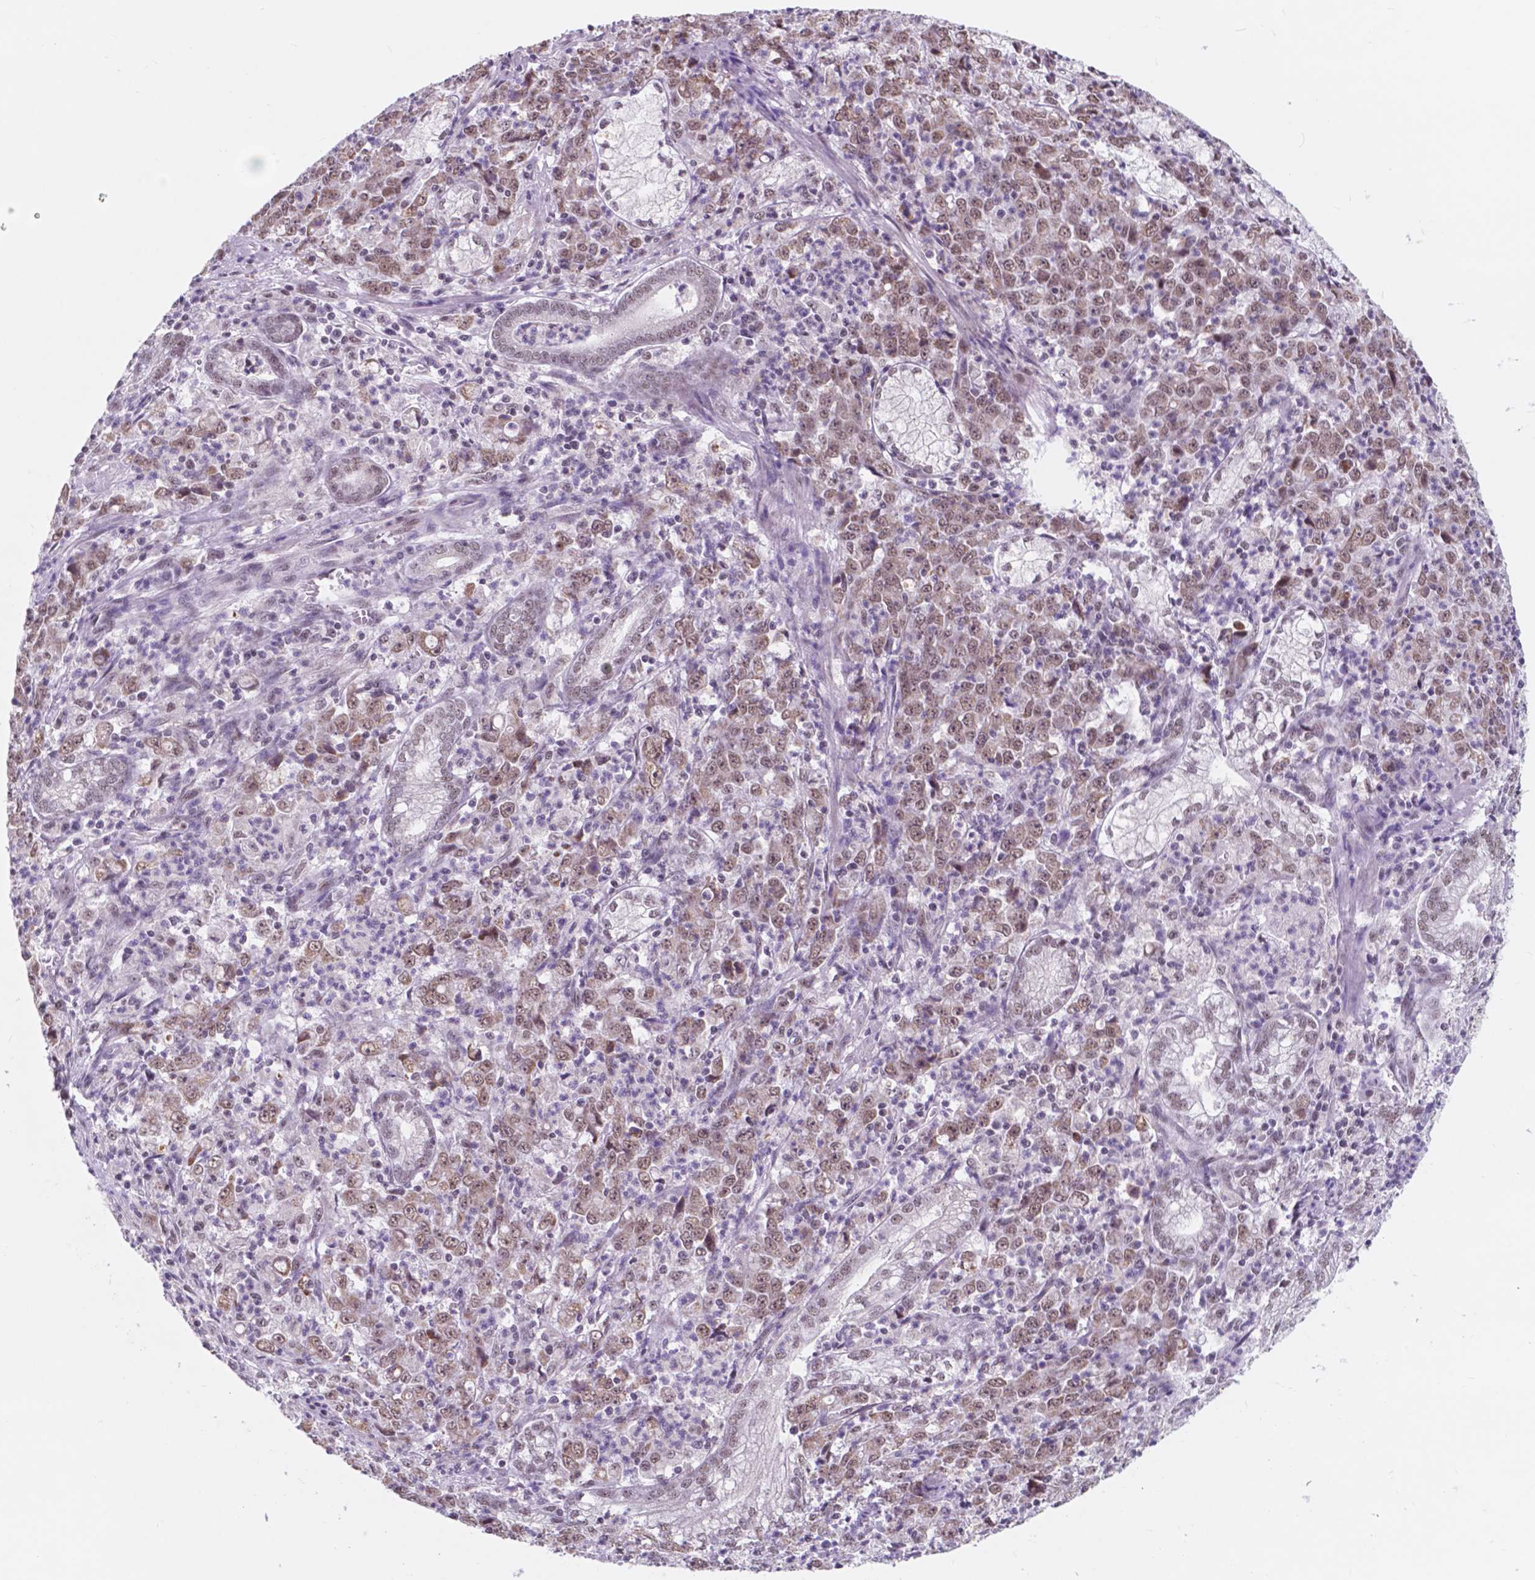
{"staining": {"intensity": "weak", "quantity": ">75%", "location": "cytoplasmic/membranous,nuclear"}, "tissue": "stomach cancer", "cell_type": "Tumor cells", "image_type": "cancer", "snomed": [{"axis": "morphology", "description": "Adenocarcinoma, NOS"}, {"axis": "topography", "description": "Stomach, lower"}], "caption": "Adenocarcinoma (stomach) stained for a protein exhibits weak cytoplasmic/membranous and nuclear positivity in tumor cells. Using DAB (3,3'-diaminobenzidine) (brown) and hematoxylin (blue) stains, captured at high magnification using brightfield microscopy.", "gene": "BCAS2", "patient": {"sex": "female", "age": 71}}